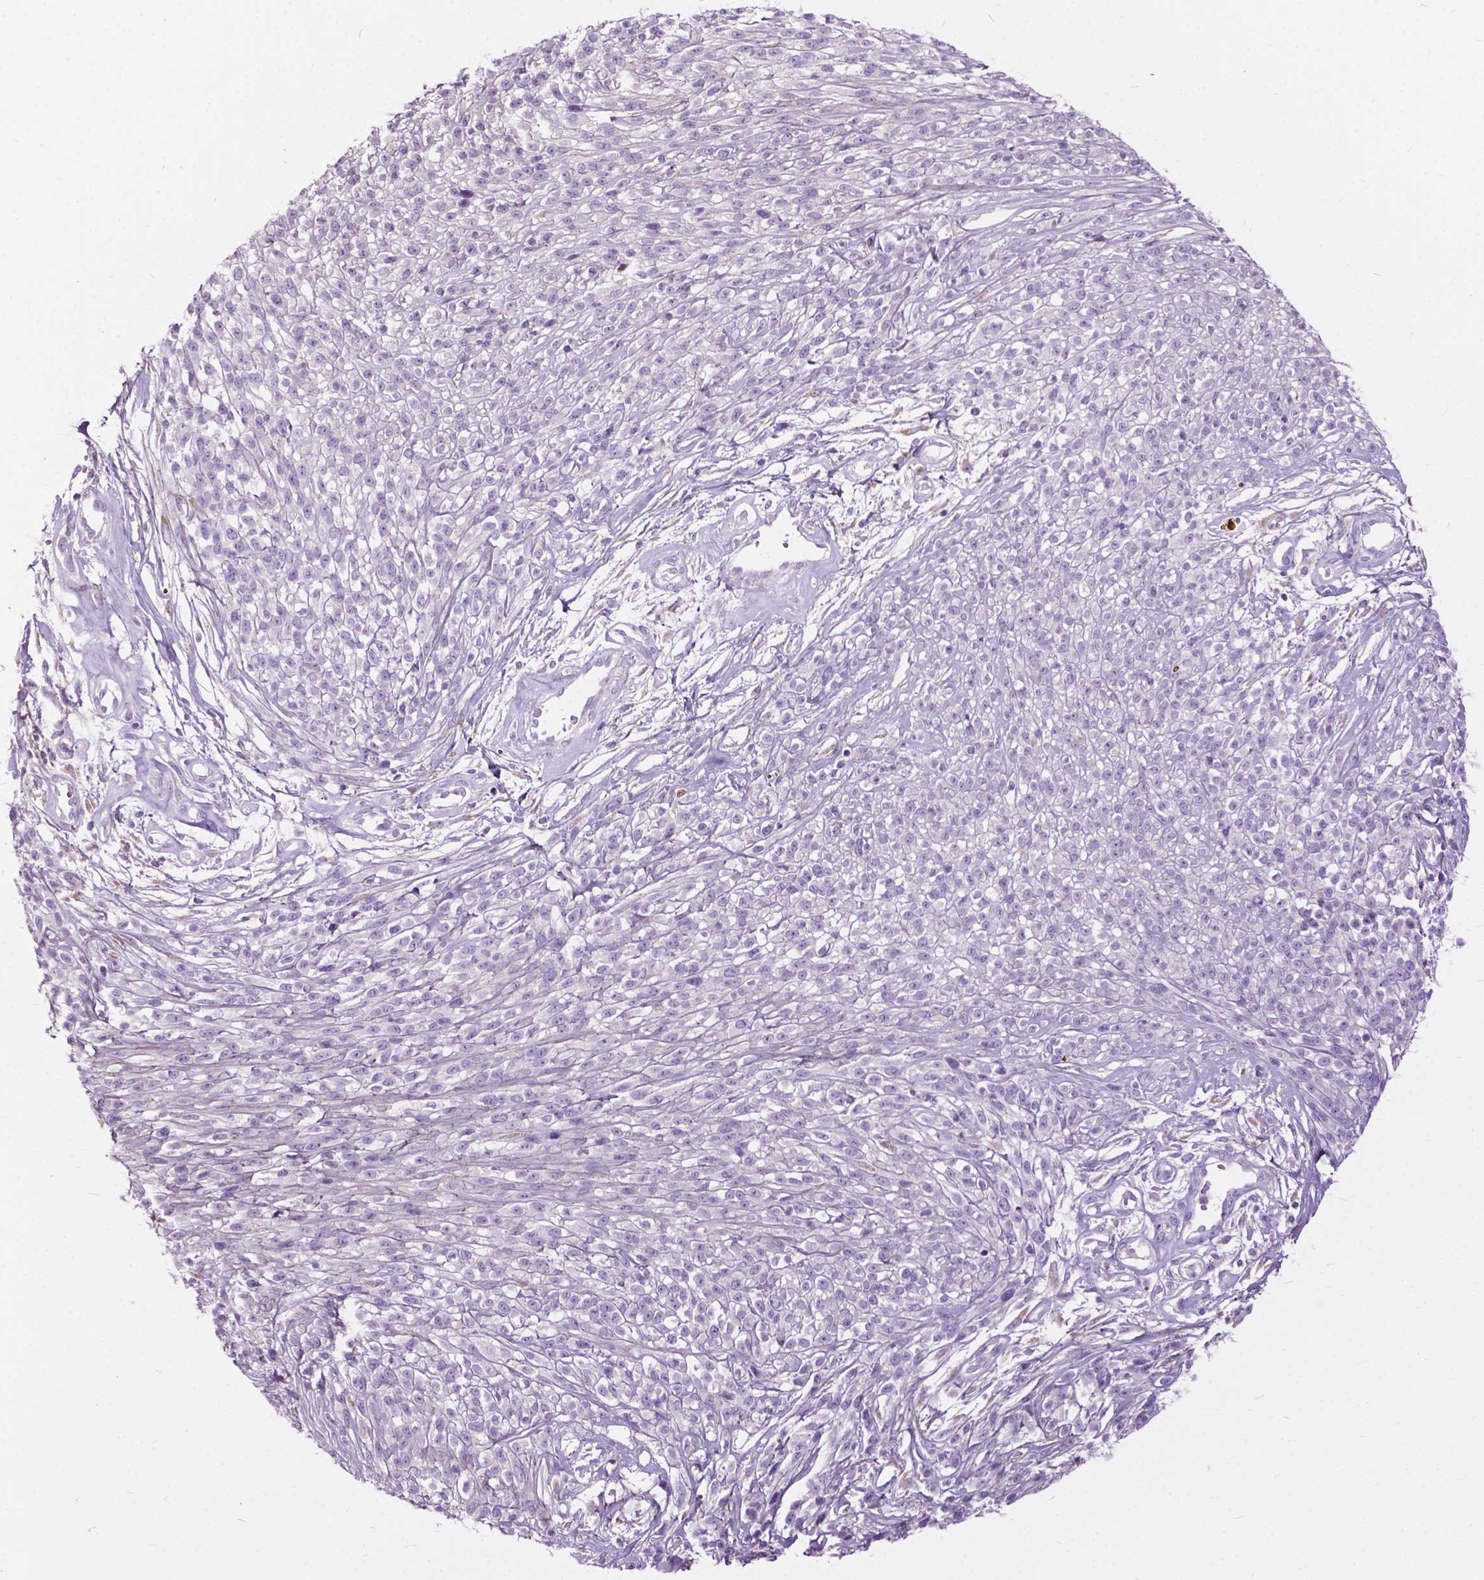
{"staining": {"intensity": "negative", "quantity": "none", "location": "none"}, "tissue": "melanoma", "cell_type": "Tumor cells", "image_type": "cancer", "snomed": [{"axis": "morphology", "description": "Malignant melanoma, NOS"}, {"axis": "topography", "description": "Skin"}, {"axis": "topography", "description": "Skin of trunk"}], "caption": "A micrograph of melanoma stained for a protein demonstrates no brown staining in tumor cells.", "gene": "PRR35", "patient": {"sex": "male", "age": 74}}